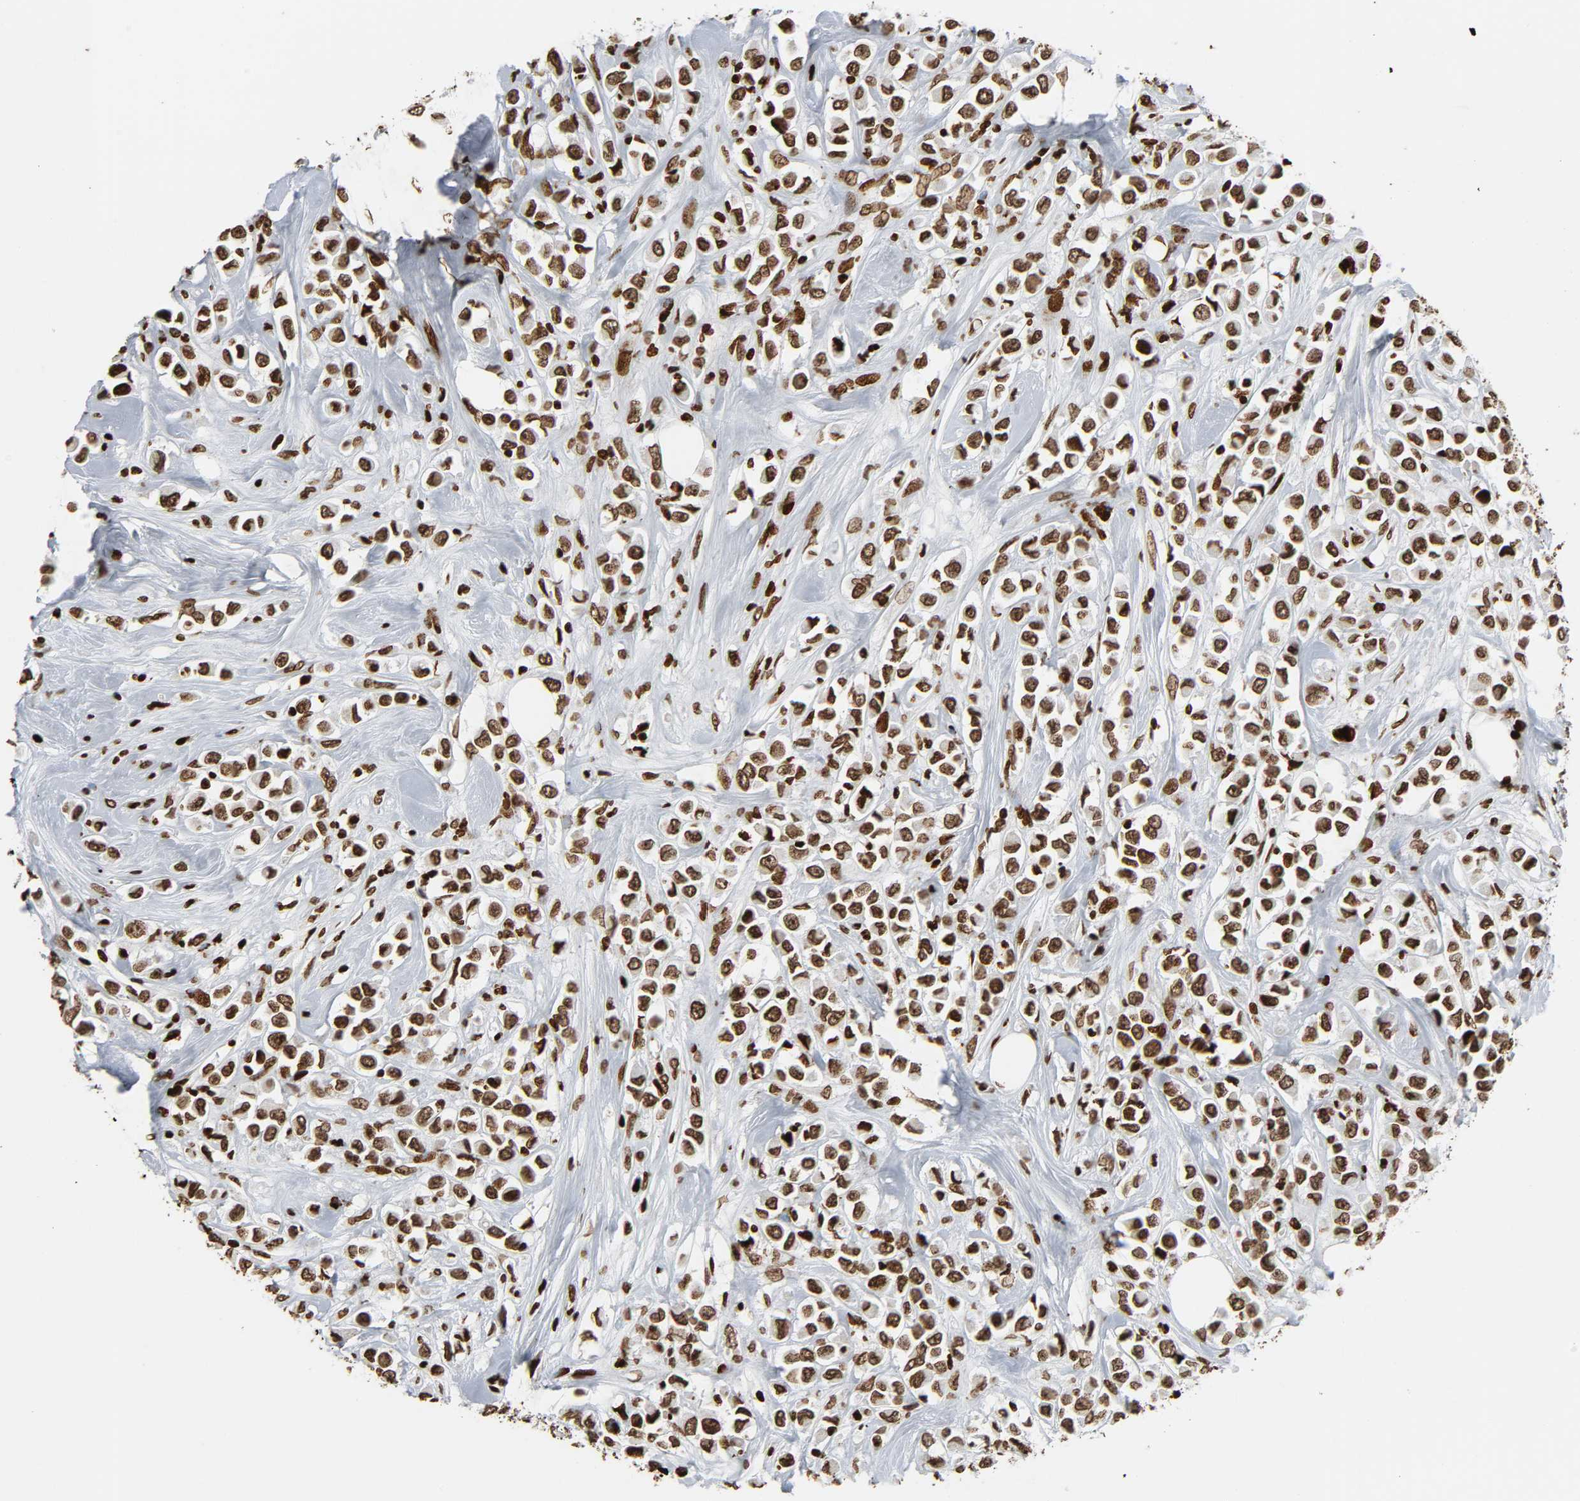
{"staining": {"intensity": "moderate", "quantity": ">75%", "location": "nuclear"}, "tissue": "breast cancer", "cell_type": "Tumor cells", "image_type": "cancer", "snomed": [{"axis": "morphology", "description": "Duct carcinoma"}, {"axis": "topography", "description": "Breast"}], "caption": "This image exhibits immunohistochemistry staining of breast cancer, with medium moderate nuclear positivity in approximately >75% of tumor cells.", "gene": "RXRA", "patient": {"sex": "female", "age": 61}}